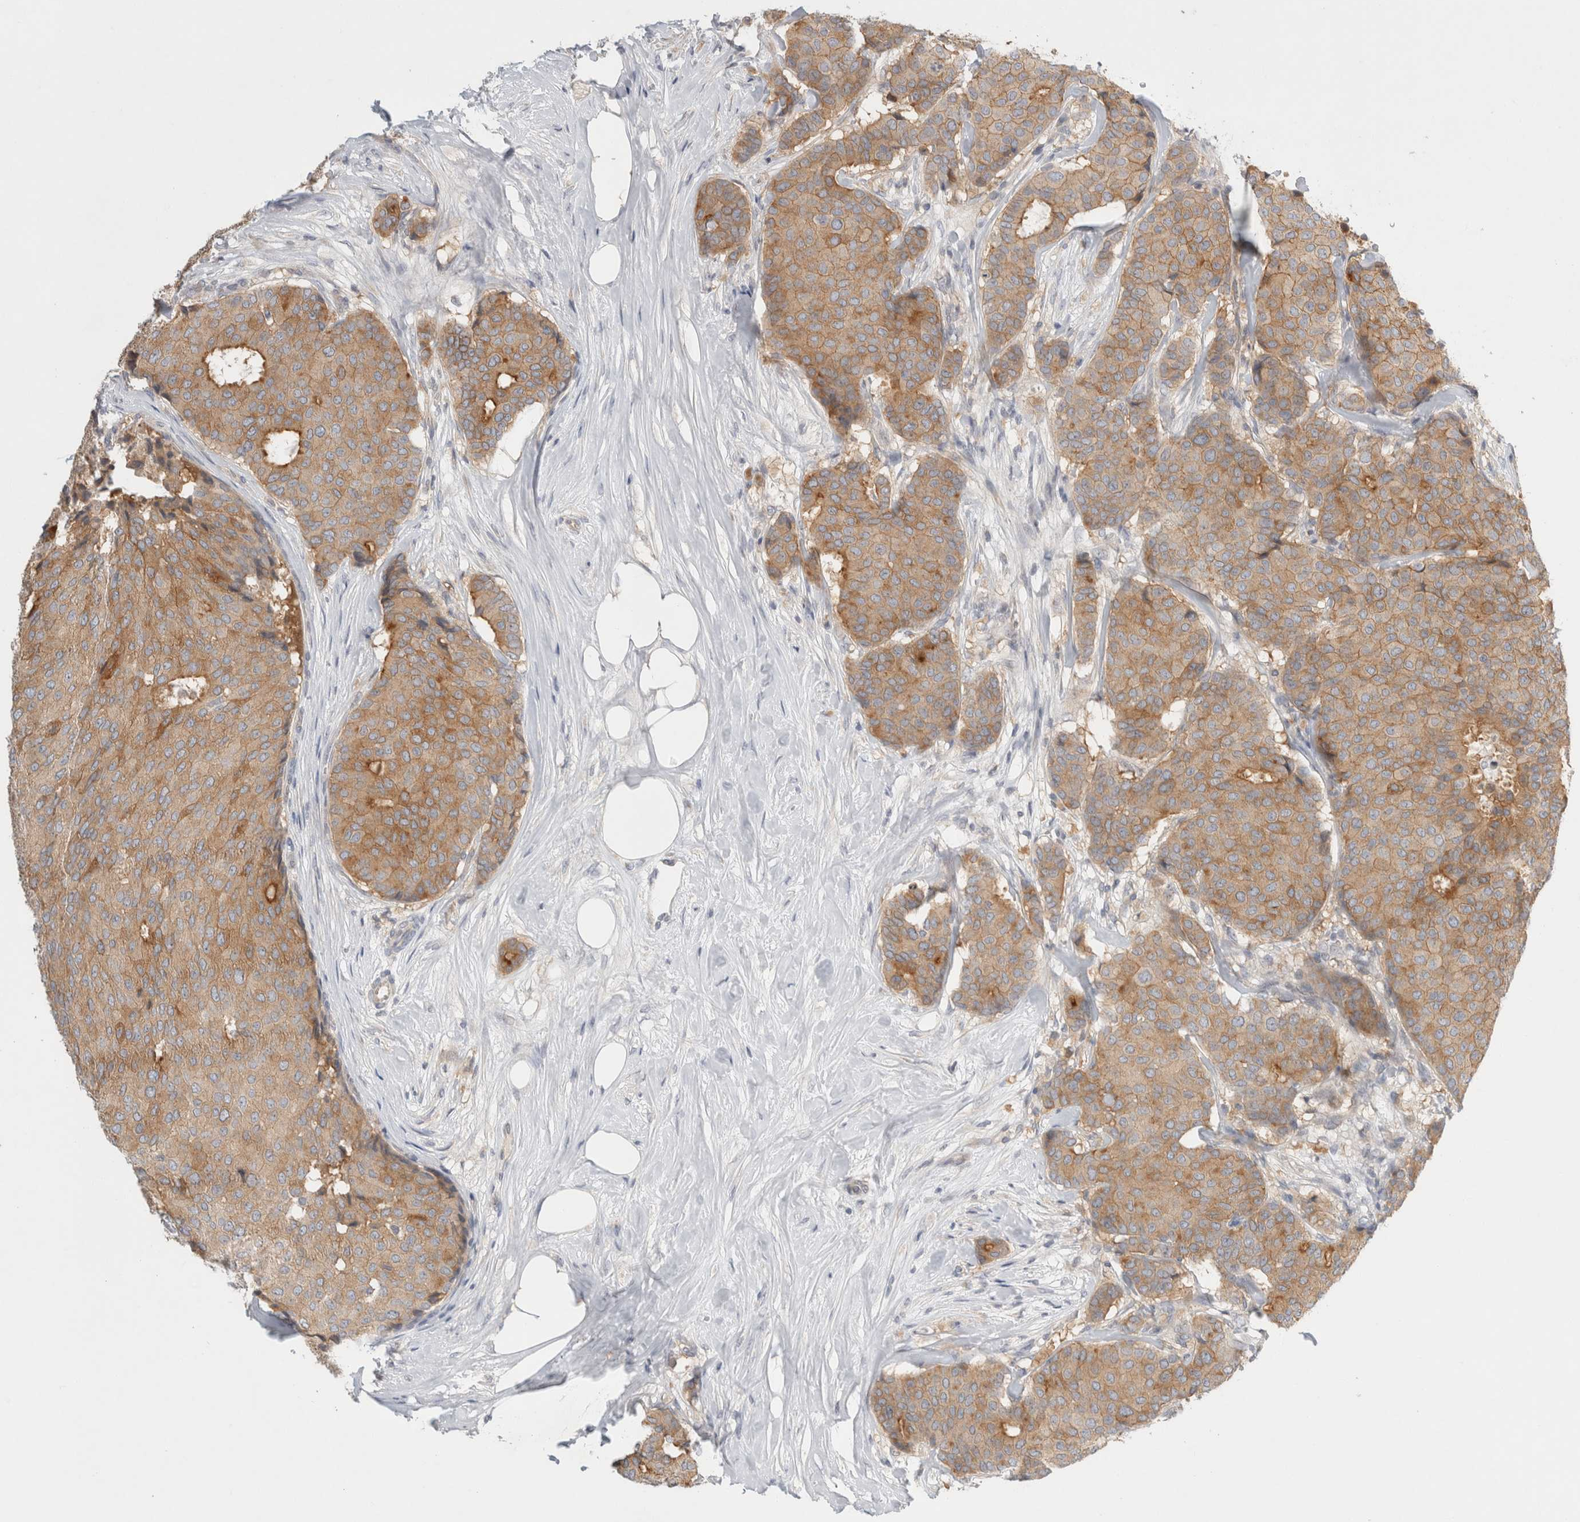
{"staining": {"intensity": "moderate", "quantity": ">75%", "location": "cytoplasmic/membranous"}, "tissue": "breast cancer", "cell_type": "Tumor cells", "image_type": "cancer", "snomed": [{"axis": "morphology", "description": "Duct carcinoma"}, {"axis": "topography", "description": "Breast"}], "caption": "There is medium levels of moderate cytoplasmic/membranous expression in tumor cells of breast infiltrating ductal carcinoma, as demonstrated by immunohistochemical staining (brown color).", "gene": "NEDD4L", "patient": {"sex": "female", "age": 75}}